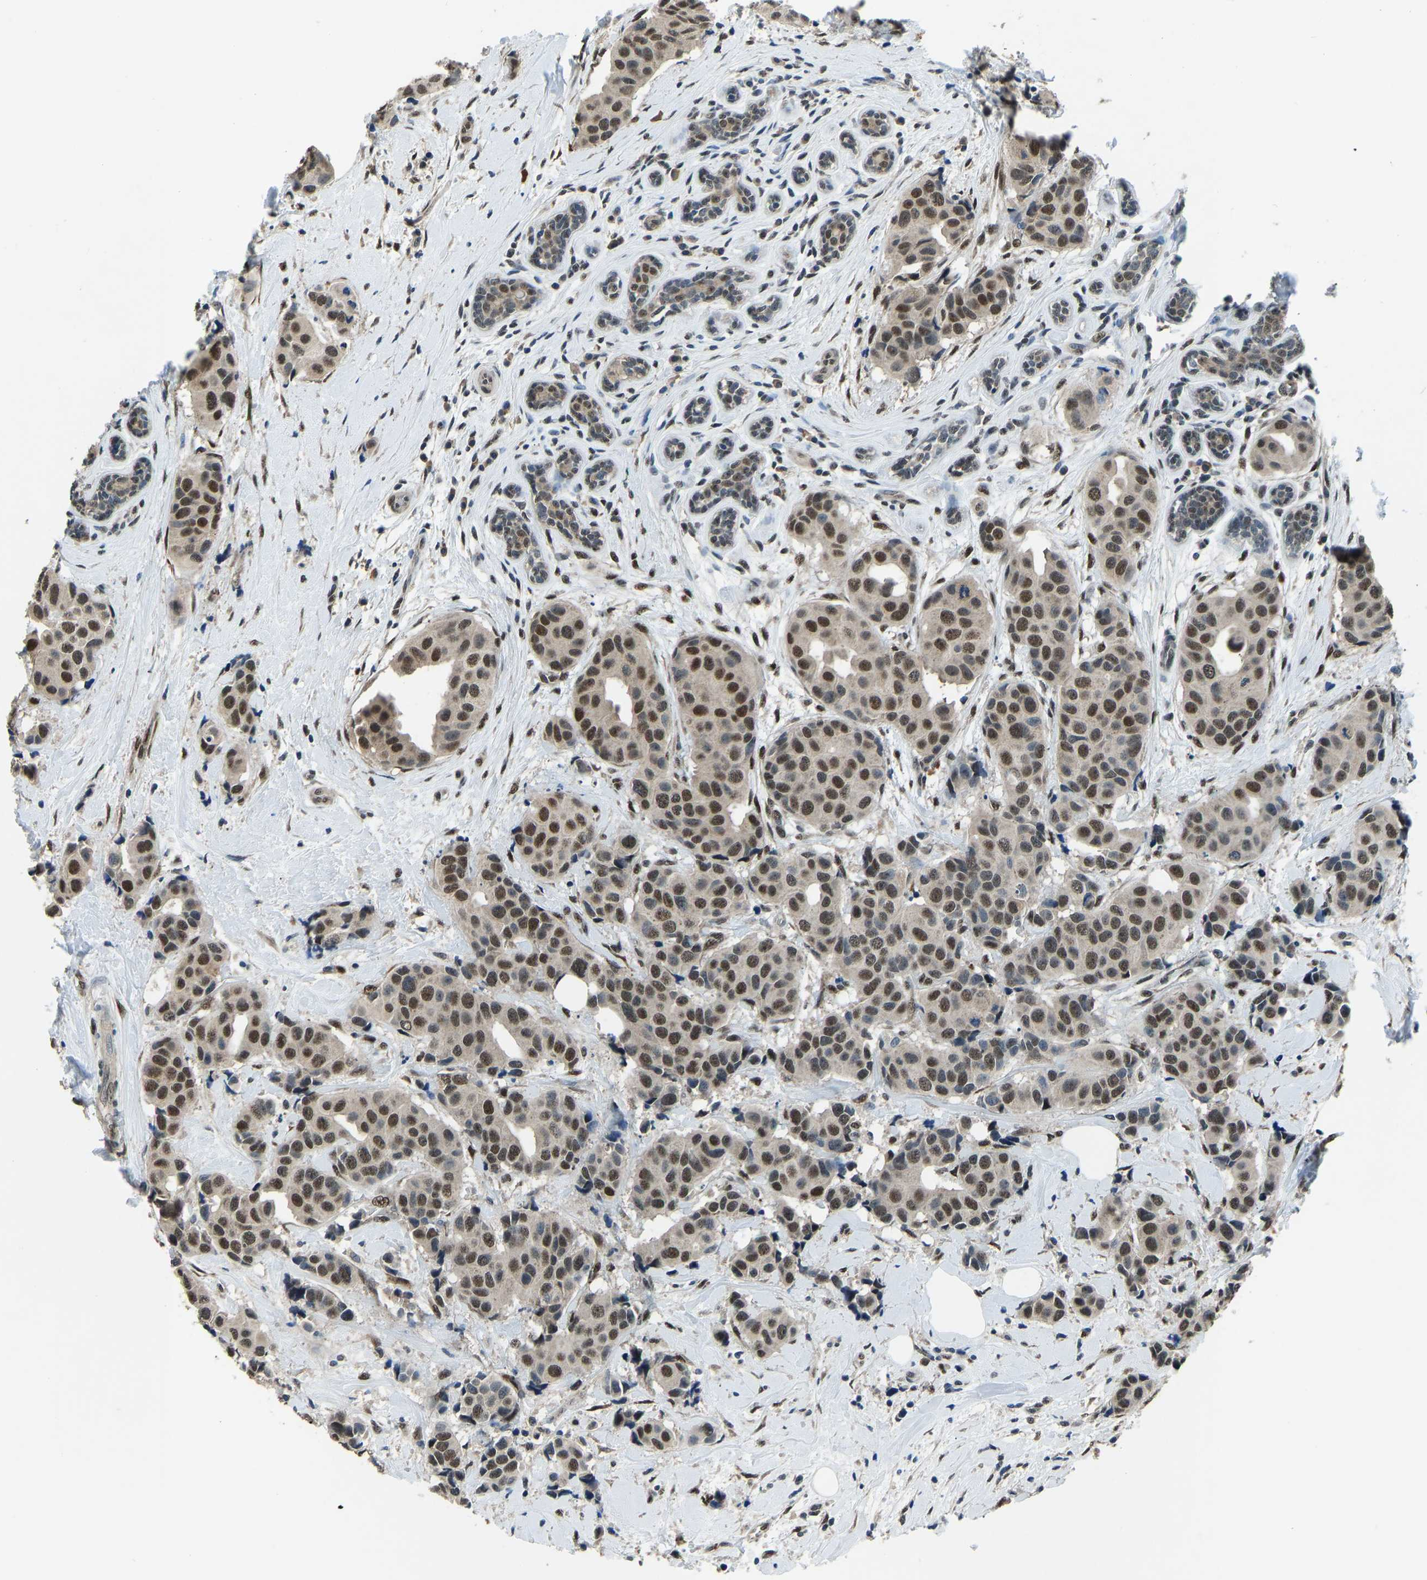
{"staining": {"intensity": "moderate", "quantity": ">75%", "location": "nuclear"}, "tissue": "breast cancer", "cell_type": "Tumor cells", "image_type": "cancer", "snomed": [{"axis": "morphology", "description": "Normal tissue, NOS"}, {"axis": "morphology", "description": "Duct carcinoma"}, {"axis": "topography", "description": "Breast"}], "caption": "A histopathology image of breast cancer stained for a protein reveals moderate nuclear brown staining in tumor cells. The staining was performed using DAB to visualize the protein expression in brown, while the nuclei were stained in blue with hematoxylin (Magnification: 20x).", "gene": "FOS", "patient": {"sex": "female", "age": 39}}